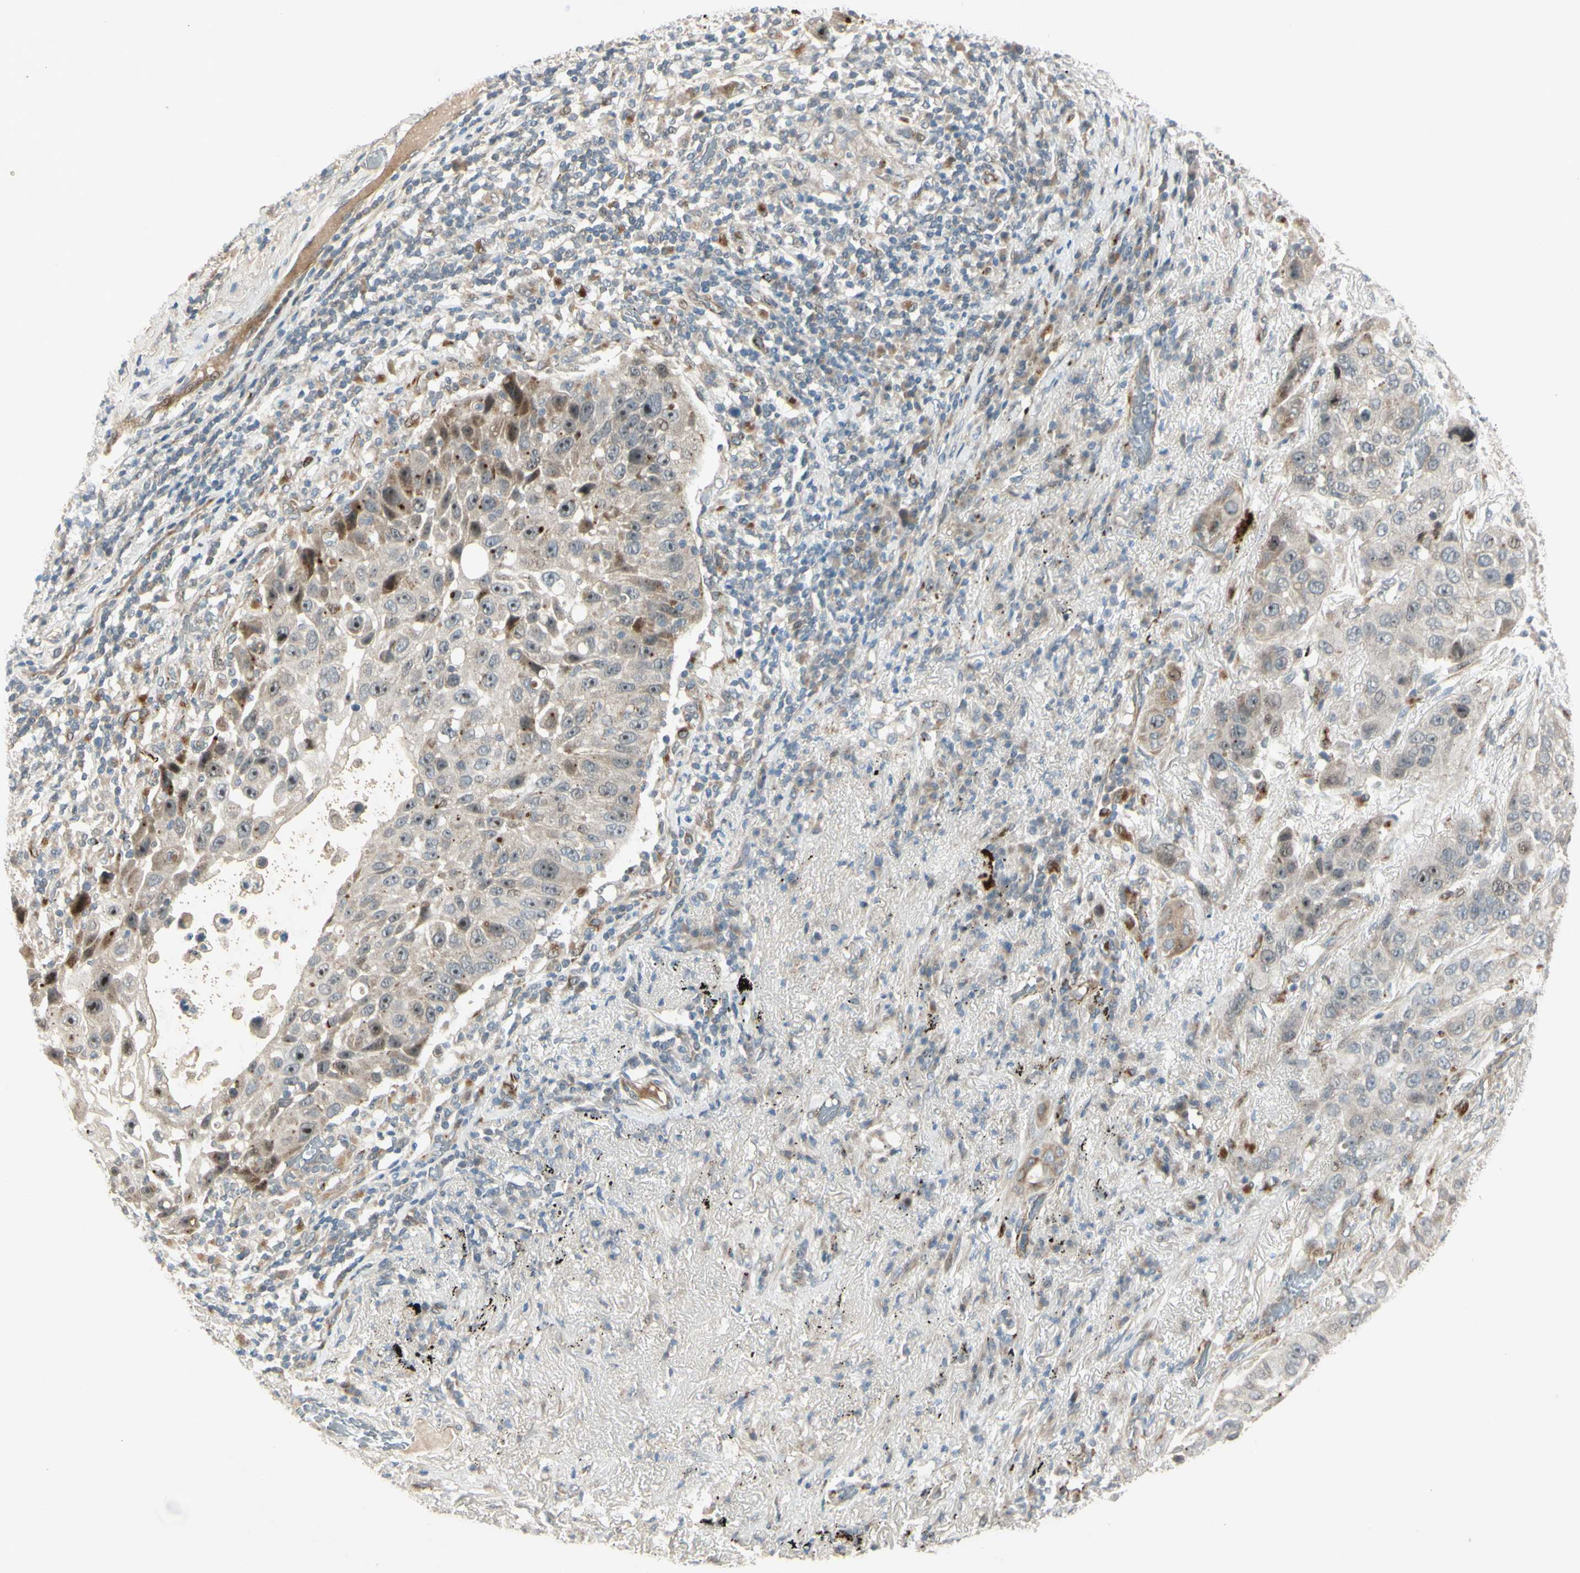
{"staining": {"intensity": "weak", "quantity": "<25%", "location": "cytoplasmic/membranous"}, "tissue": "lung cancer", "cell_type": "Tumor cells", "image_type": "cancer", "snomed": [{"axis": "morphology", "description": "Squamous cell carcinoma, NOS"}, {"axis": "topography", "description": "Lung"}], "caption": "An immunohistochemistry photomicrograph of lung squamous cell carcinoma is shown. There is no staining in tumor cells of lung squamous cell carcinoma.", "gene": "NDFIP1", "patient": {"sex": "male", "age": 57}}